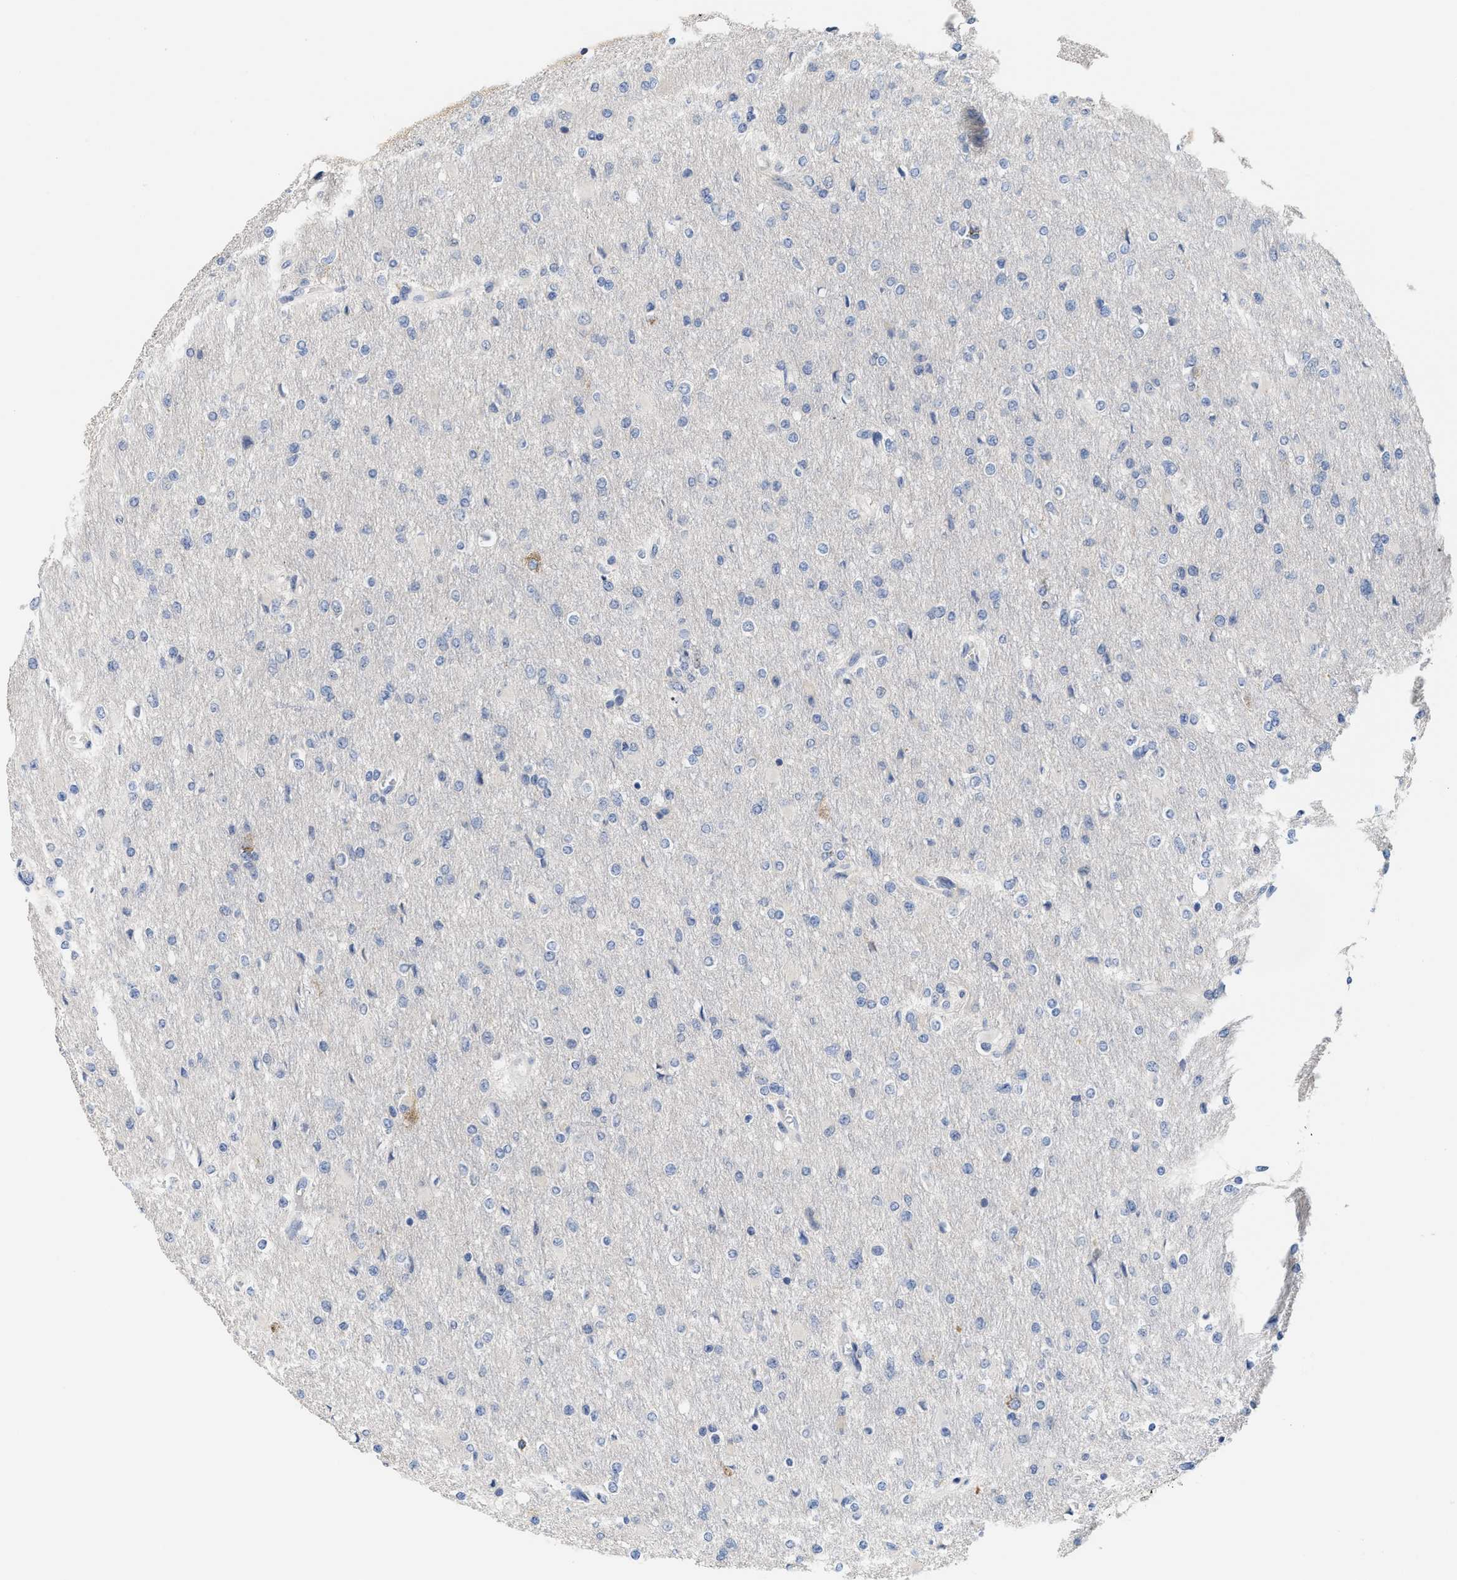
{"staining": {"intensity": "negative", "quantity": "none", "location": "none"}, "tissue": "glioma", "cell_type": "Tumor cells", "image_type": "cancer", "snomed": [{"axis": "morphology", "description": "Glioma, malignant, High grade"}, {"axis": "topography", "description": "Cerebral cortex"}], "caption": "Immunohistochemistry (IHC) of human malignant glioma (high-grade) shows no staining in tumor cells.", "gene": "RYR2", "patient": {"sex": "female", "age": 36}}